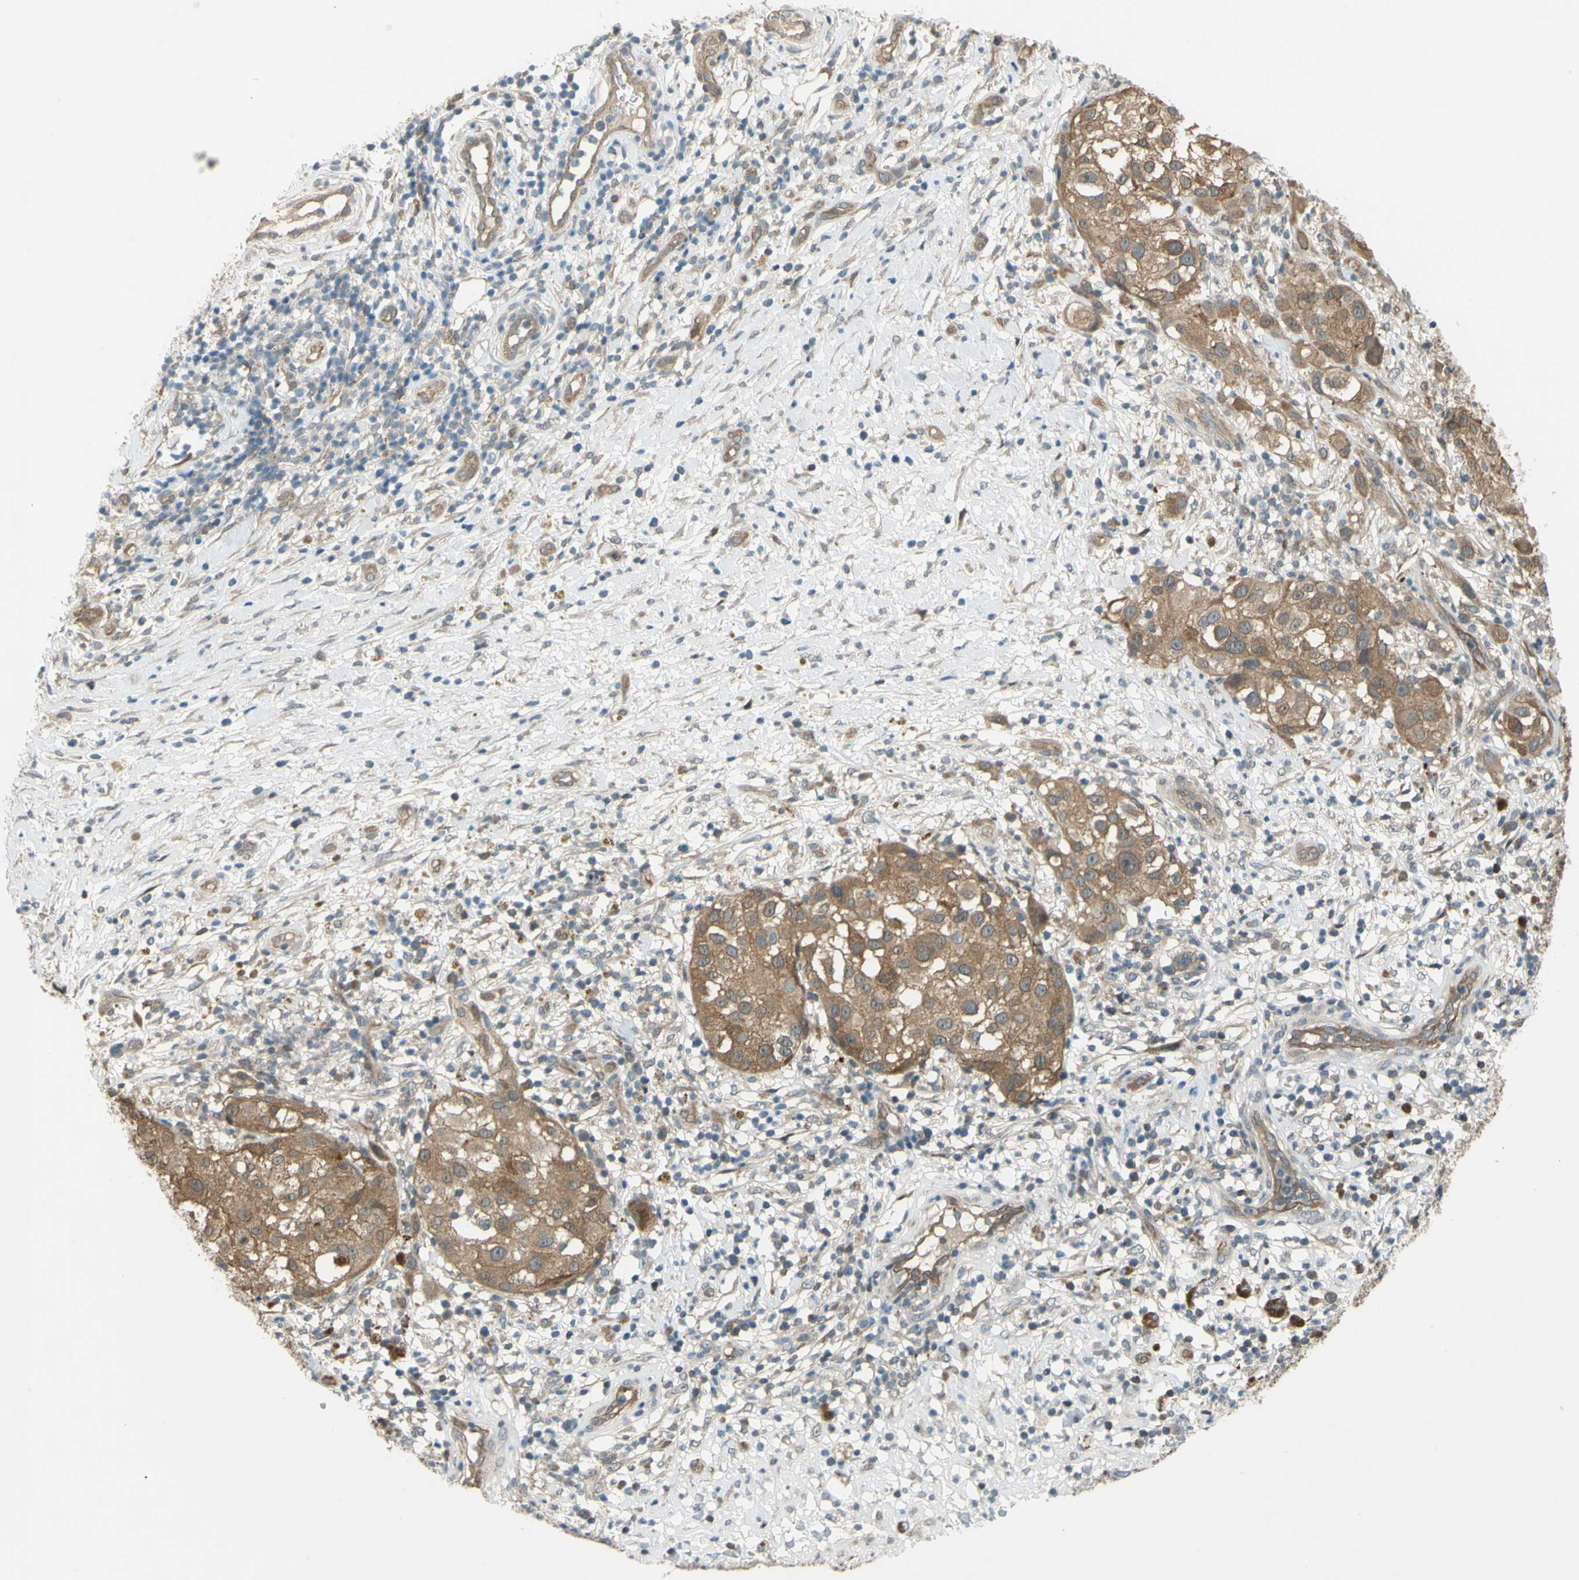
{"staining": {"intensity": "moderate", "quantity": ">75%", "location": "cytoplasmic/membranous"}, "tissue": "melanoma", "cell_type": "Tumor cells", "image_type": "cancer", "snomed": [{"axis": "morphology", "description": "Necrosis, NOS"}, {"axis": "morphology", "description": "Malignant melanoma, NOS"}, {"axis": "topography", "description": "Skin"}], "caption": "A medium amount of moderate cytoplasmic/membranous staining is seen in about >75% of tumor cells in melanoma tissue. The protein is stained brown, and the nuclei are stained in blue (DAB IHC with brightfield microscopy, high magnification).", "gene": "YWHAQ", "patient": {"sex": "female", "age": 87}}